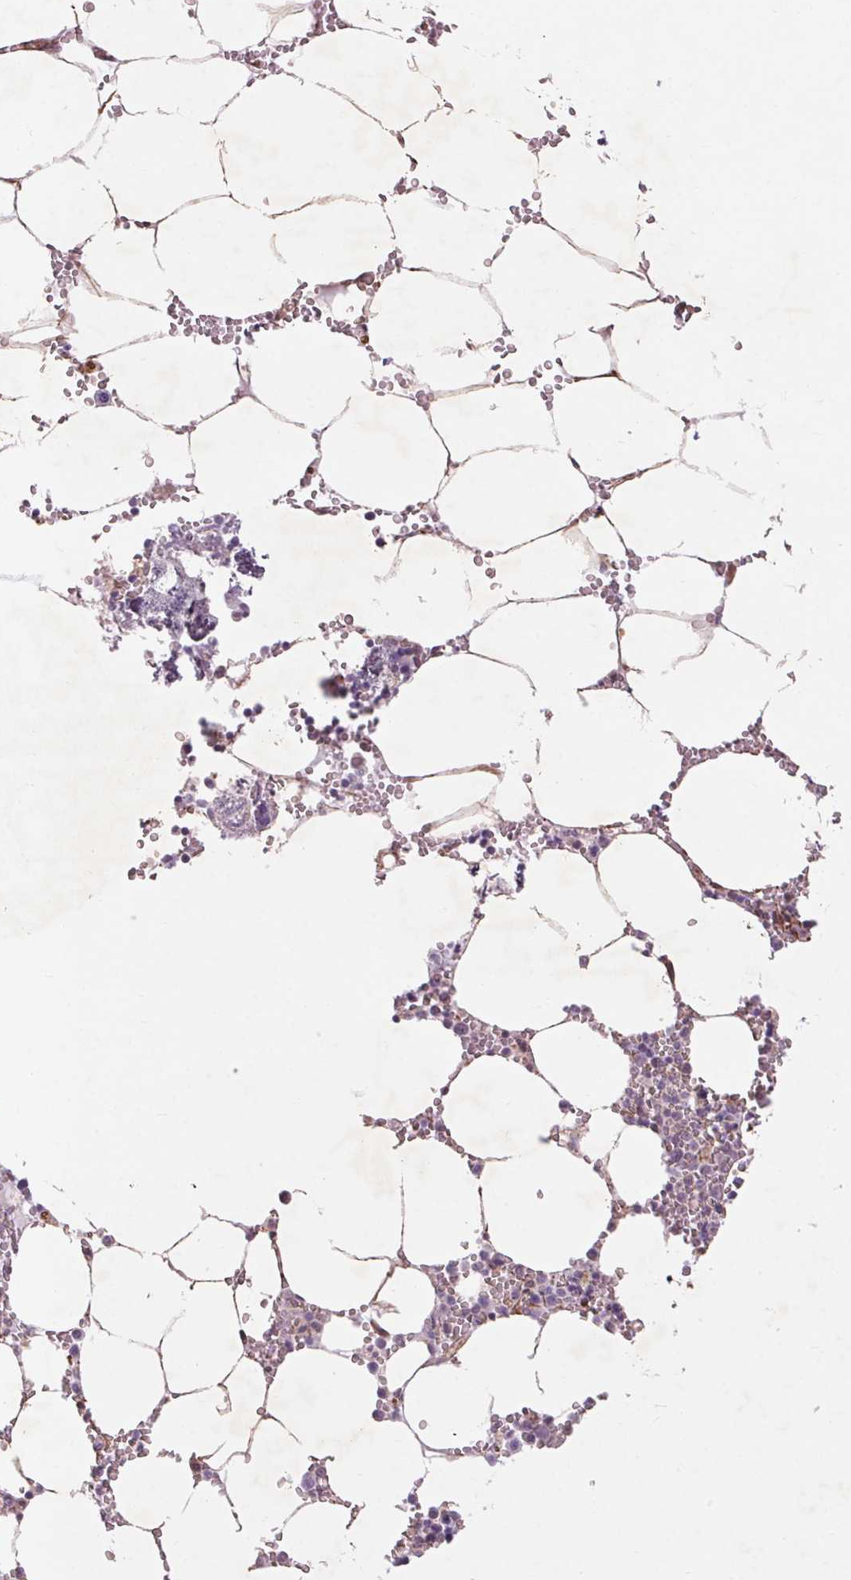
{"staining": {"intensity": "negative", "quantity": "none", "location": "none"}, "tissue": "bone marrow", "cell_type": "Hematopoietic cells", "image_type": "normal", "snomed": [{"axis": "morphology", "description": "Normal tissue, NOS"}, {"axis": "topography", "description": "Bone marrow"}], "caption": "This is an IHC micrograph of normal bone marrow. There is no positivity in hematopoietic cells.", "gene": "CCSER1", "patient": {"sex": "male", "age": 54}}